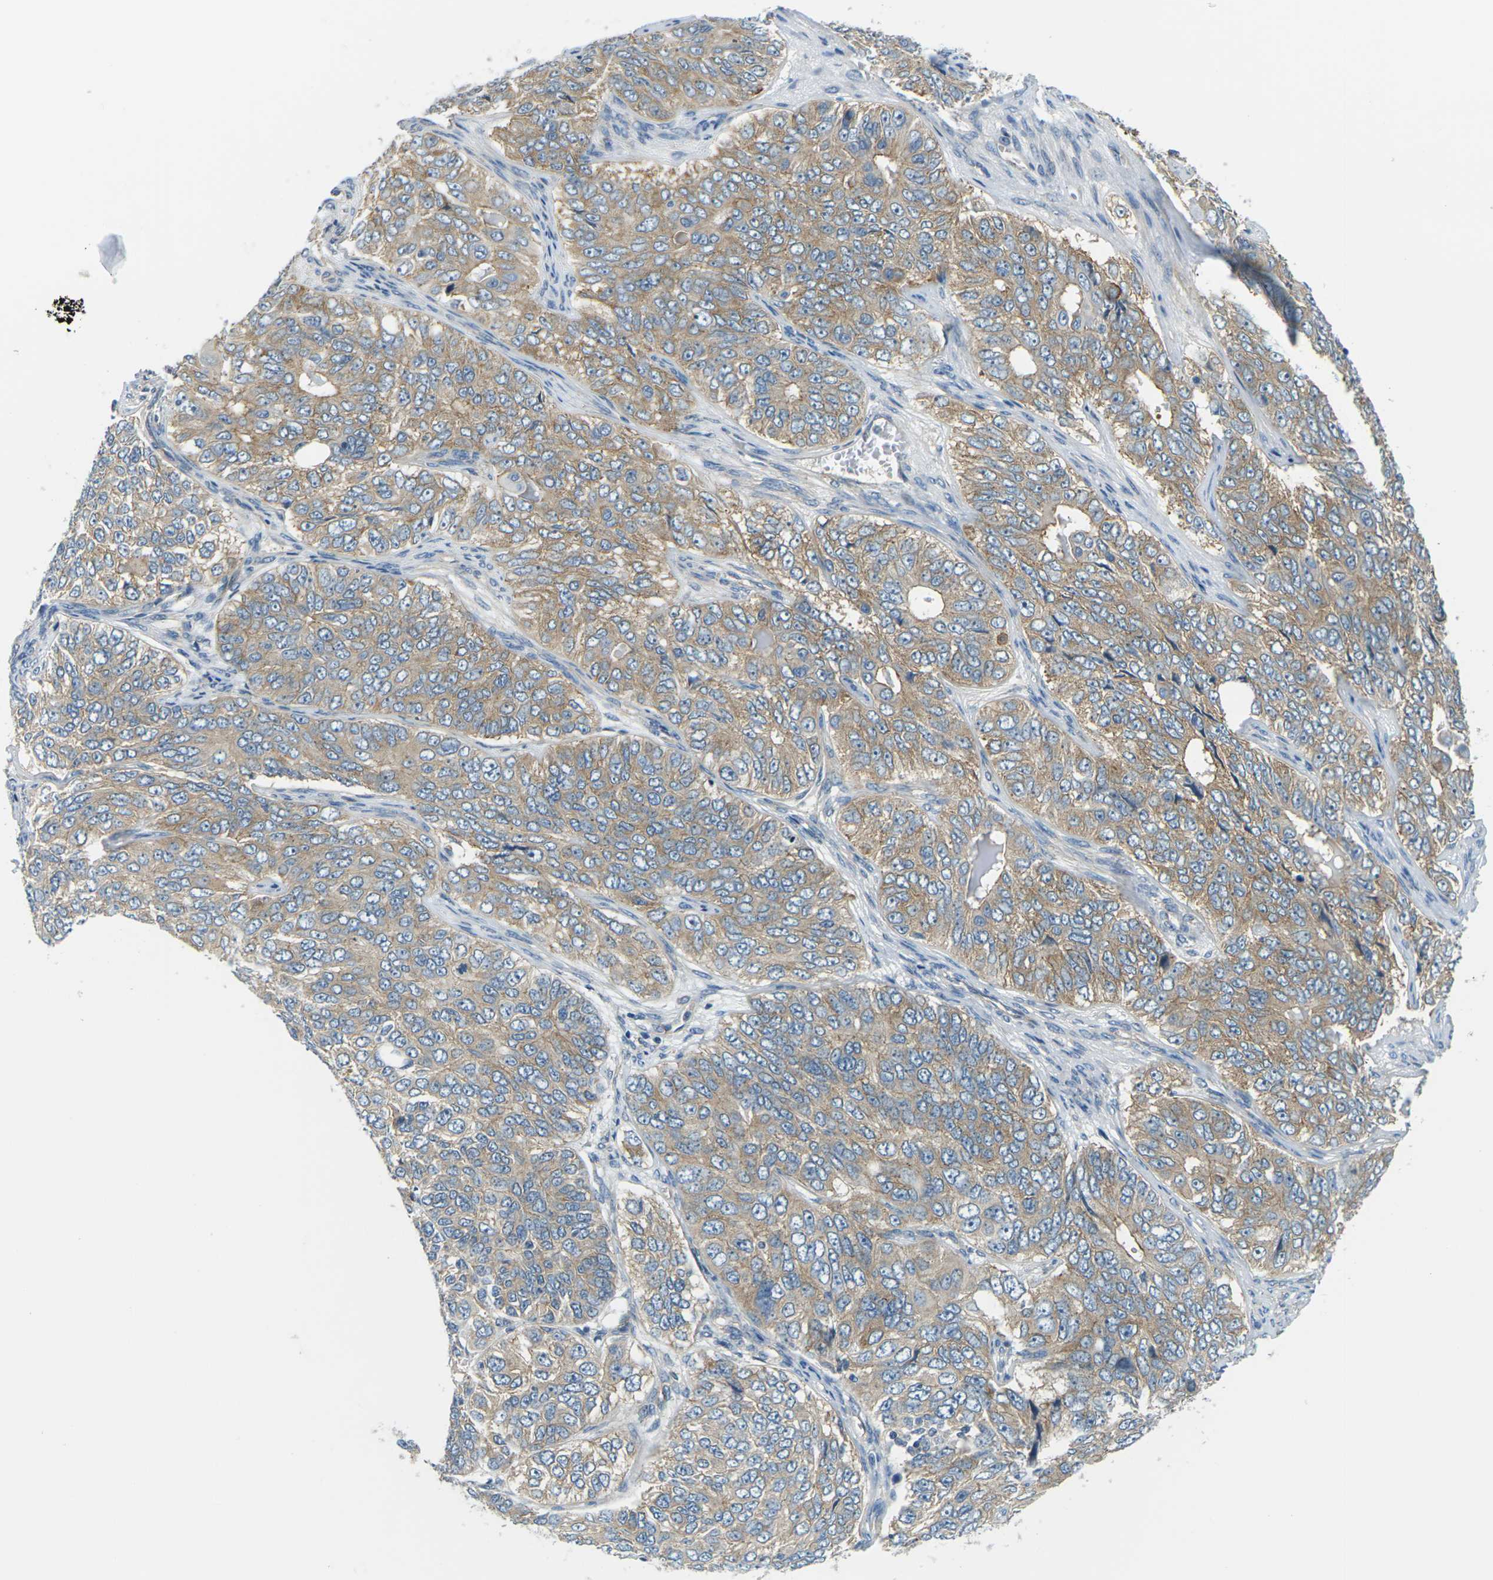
{"staining": {"intensity": "moderate", "quantity": ">75%", "location": "cytoplasmic/membranous"}, "tissue": "ovarian cancer", "cell_type": "Tumor cells", "image_type": "cancer", "snomed": [{"axis": "morphology", "description": "Carcinoma, endometroid"}, {"axis": "topography", "description": "Ovary"}], "caption": "Immunohistochemical staining of endometroid carcinoma (ovarian) demonstrates medium levels of moderate cytoplasmic/membranous staining in approximately >75% of tumor cells.", "gene": "SLC13A3", "patient": {"sex": "female", "age": 51}}